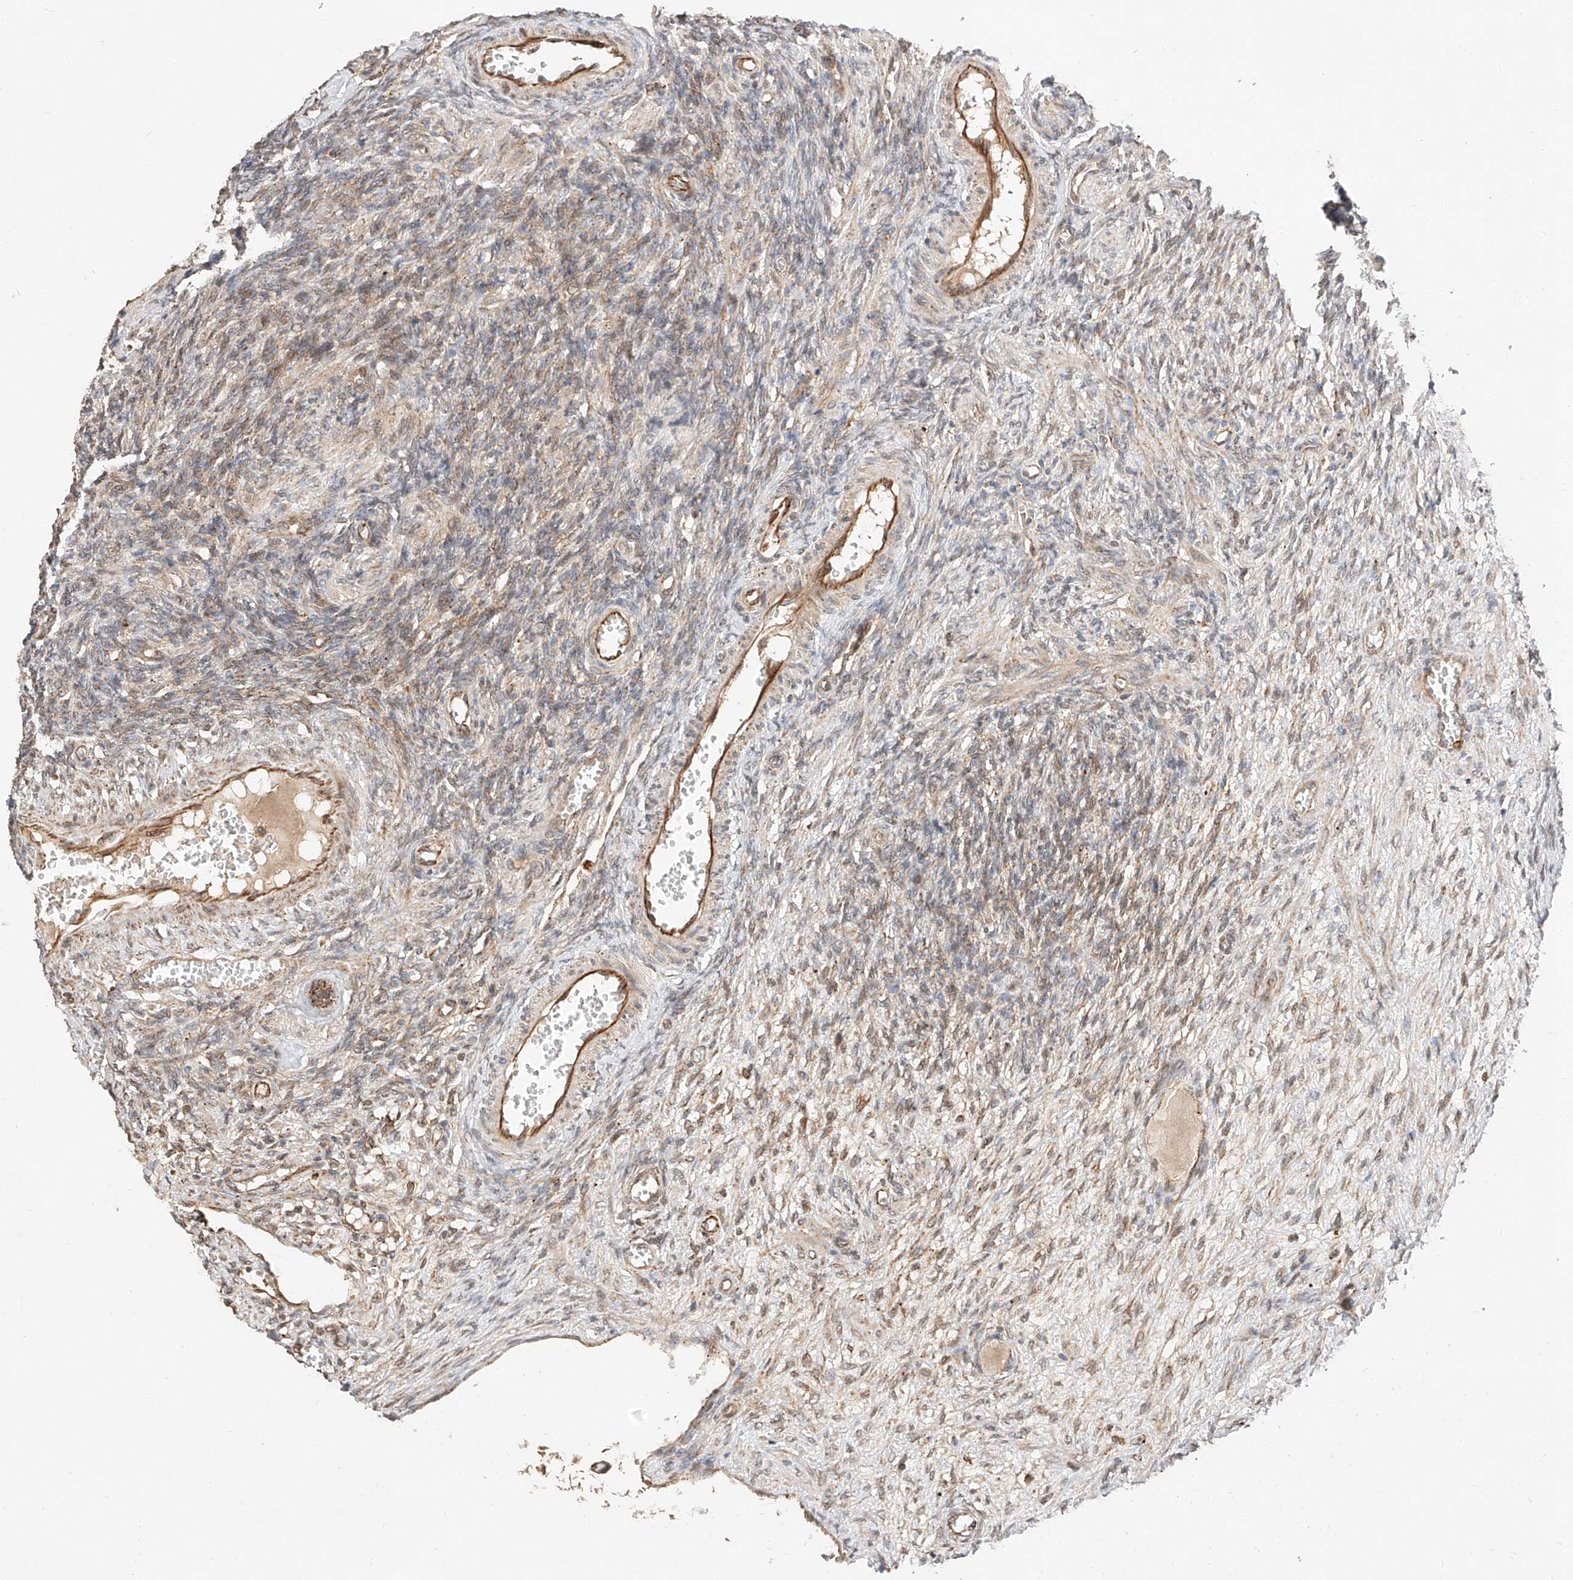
{"staining": {"intensity": "moderate", "quantity": ">75%", "location": "cytoplasmic/membranous"}, "tissue": "ovary", "cell_type": "Follicle cells", "image_type": "normal", "snomed": [{"axis": "morphology", "description": "Normal tissue, NOS"}, {"axis": "topography", "description": "Ovary"}], "caption": "High-power microscopy captured an immunohistochemistry histopathology image of unremarkable ovary, revealing moderate cytoplasmic/membranous positivity in approximately >75% of follicle cells.", "gene": "SUSD6", "patient": {"sex": "female", "age": 27}}